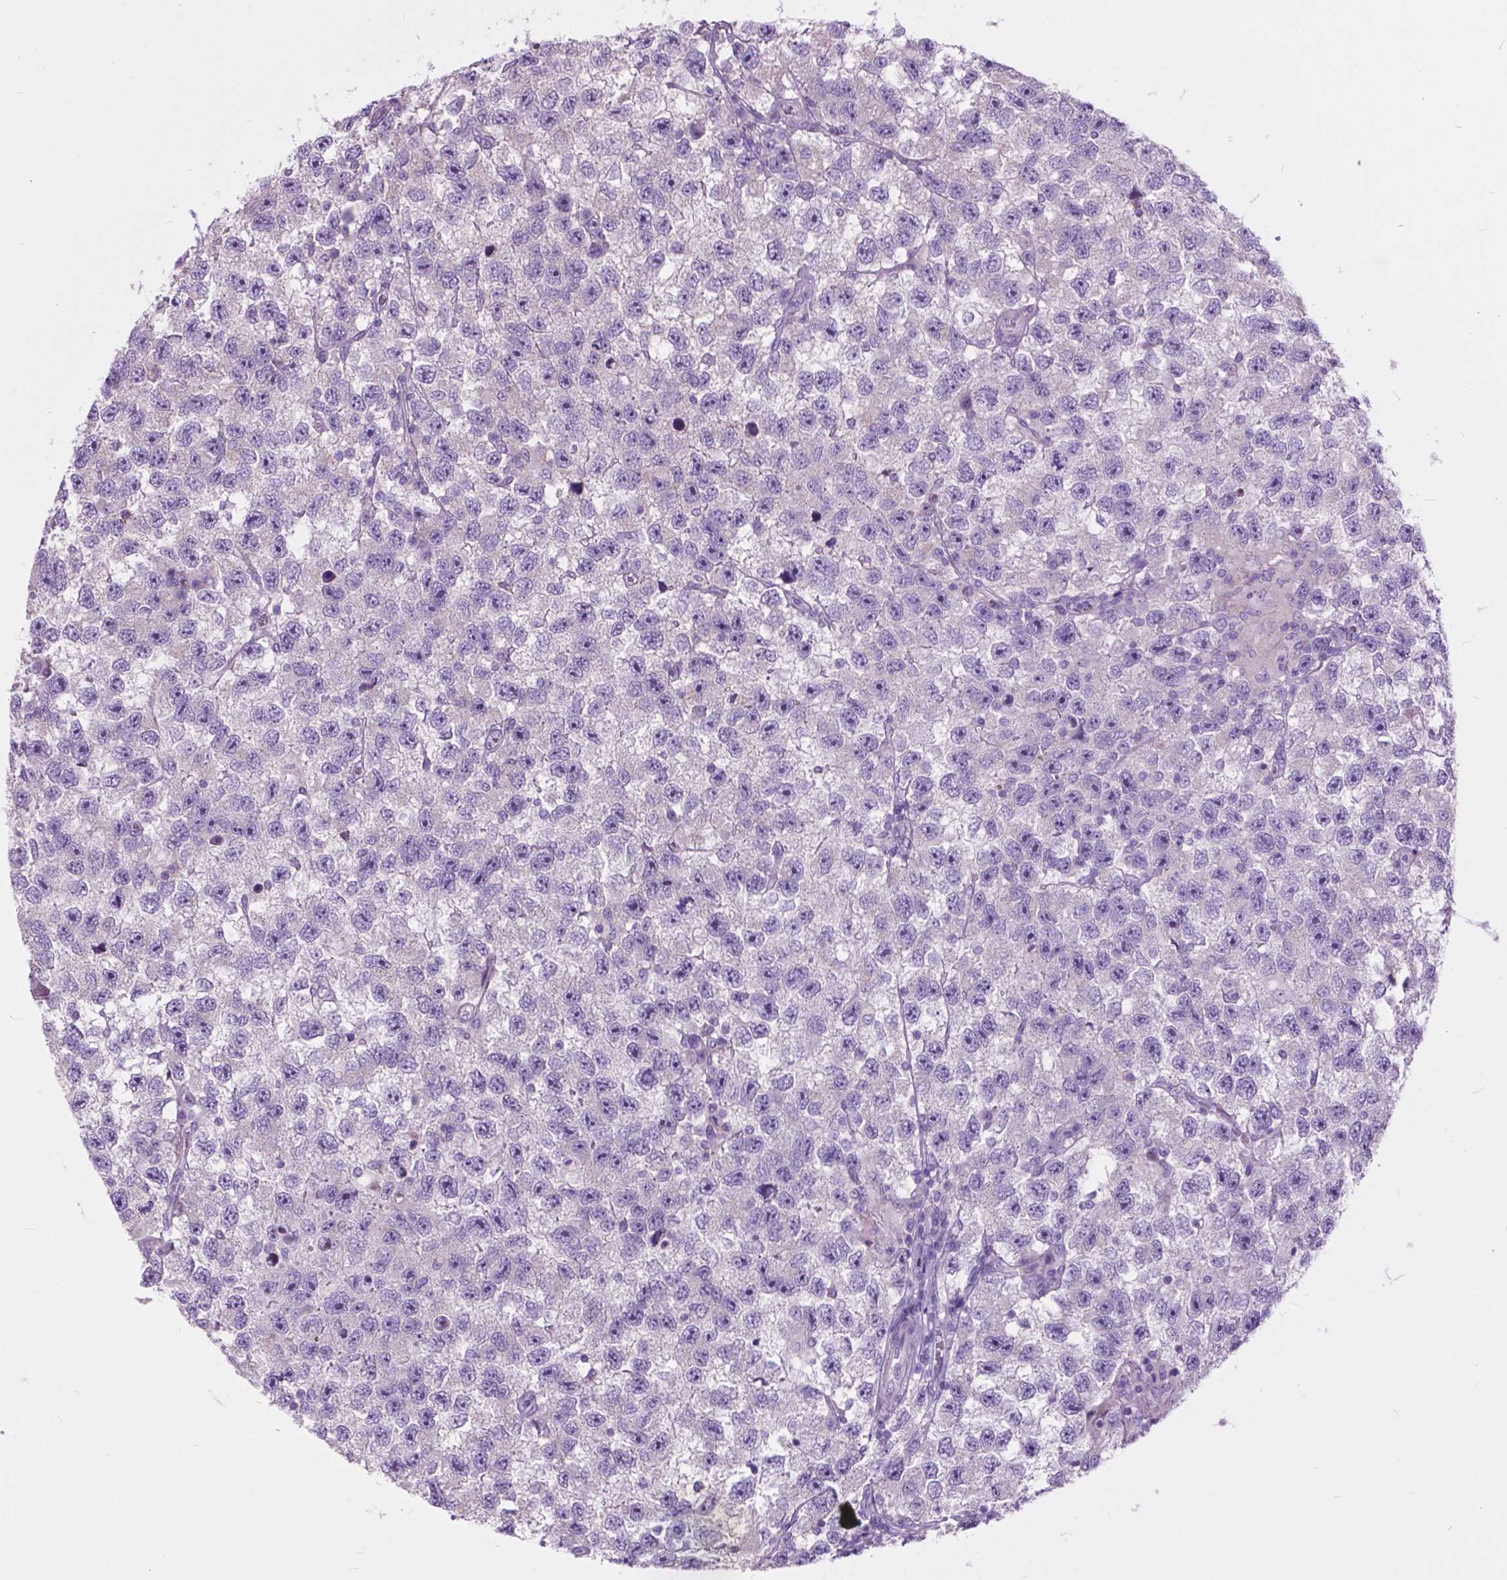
{"staining": {"intensity": "negative", "quantity": "none", "location": "none"}, "tissue": "testis cancer", "cell_type": "Tumor cells", "image_type": "cancer", "snomed": [{"axis": "morphology", "description": "Seminoma, NOS"}, {"axis": "topography", "description": "Testis"}], "caption": "Image shows no protein expression in tumor cells of testis cancer (seminoma) tissue.", "gene": "PRR35", "patient": {"sex": "male", "age": 26}}